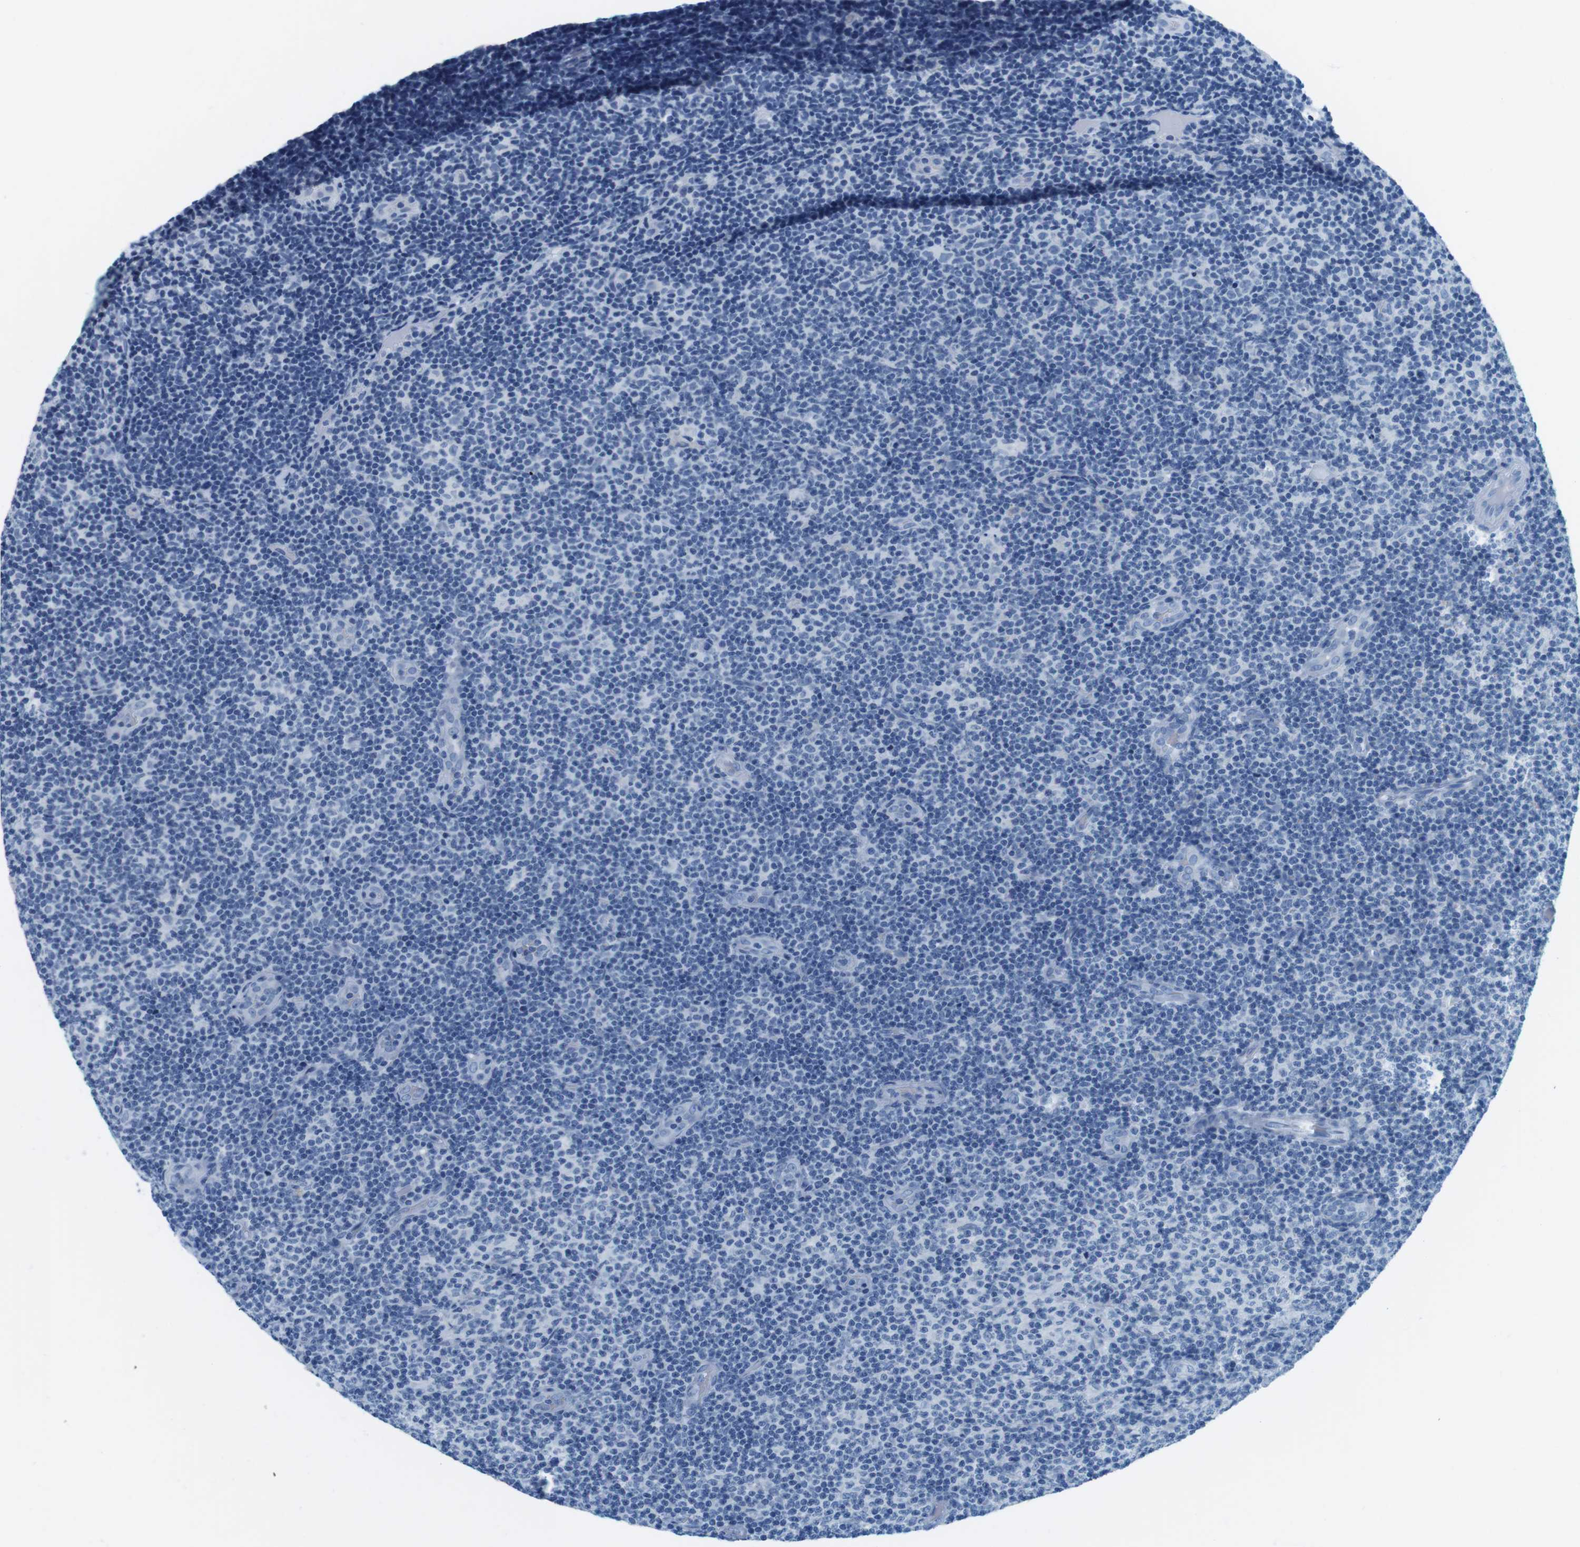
{"staining": {"intensity": "negative", "quantity": "none", "location": "none"}, "tissue": "lymphoma", "cell_type": "Tumor cells", "image_type": "cancer", "snomed": [{"axis": "morphology", "description": "Malignant lymphoma, non-Hodgkin's type, Low grade"}, {"axis": "topography", "description": "Lymph node"}], "caption": "High power microscopy photomicrograph of an immunohistochemistry (IHC) photomicrograph of lymphoma, revealing no significant expression in tumor cells.", "gene": "CYP2C9", "patient": {"sex": "male", "age": 83}}